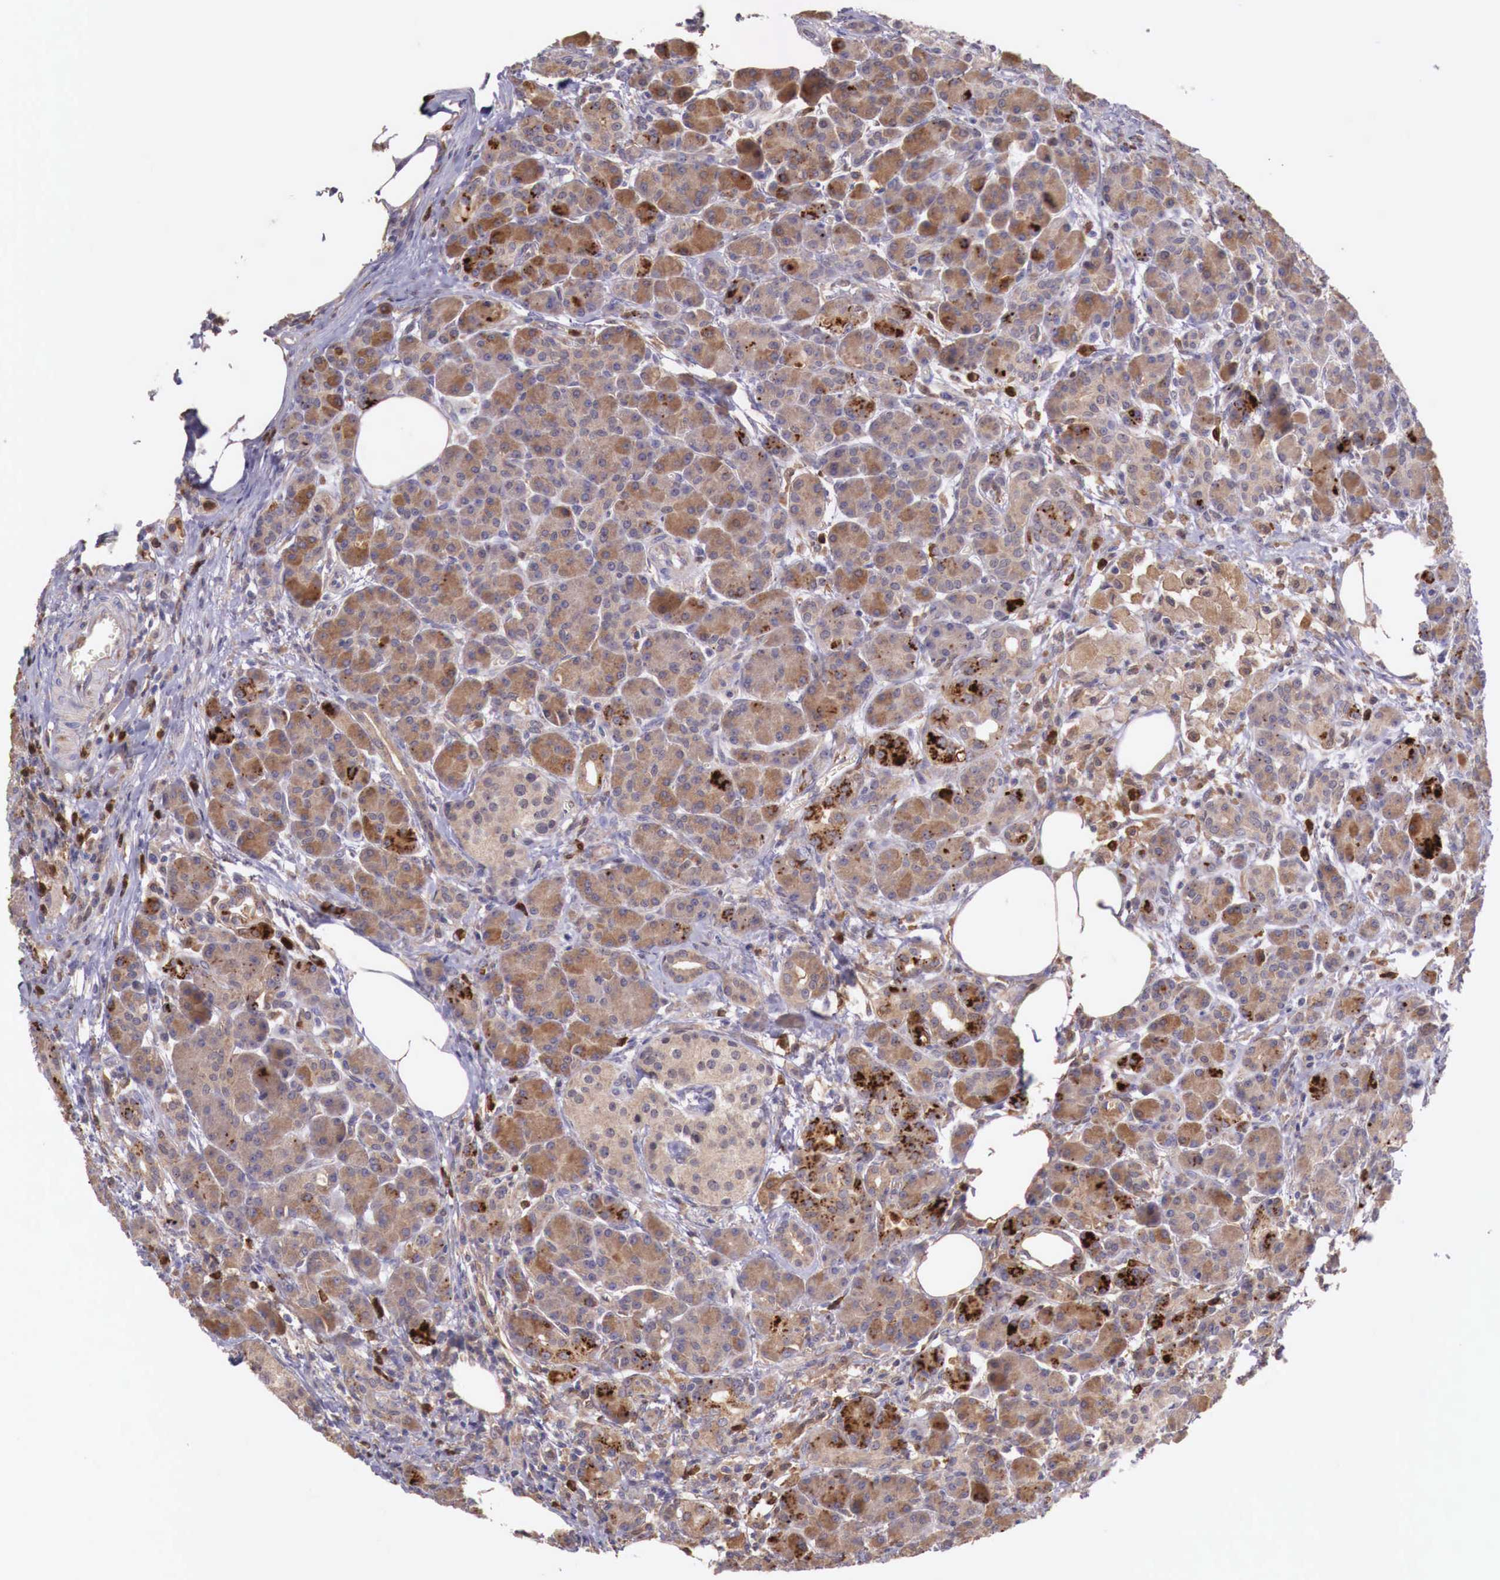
{"staining": {"intensity": "weak", "quantity": ">75%", "location": "cytoplasmic/membranous"}, "tissue": "pancreas", "cell_type": "Exocrine glandular cells", "image_type": "normal", "snomed": [{"axis": "morphology", "description": "Normal tissue, NOS"}, {"axis": "topography", "description": "Pancreas"}], "caption": "Pancreas stained with immunohistochemistry displays weak cytoplasmic/membranous positivity in approximately >75% of exocrine glandular cells. (DAB (3,3'-diaminobenzidine) = brown stain, brightfield microscopy at high magnification).", "gene": "GAB2", "patient": {"sex": "female", "age": 73}}